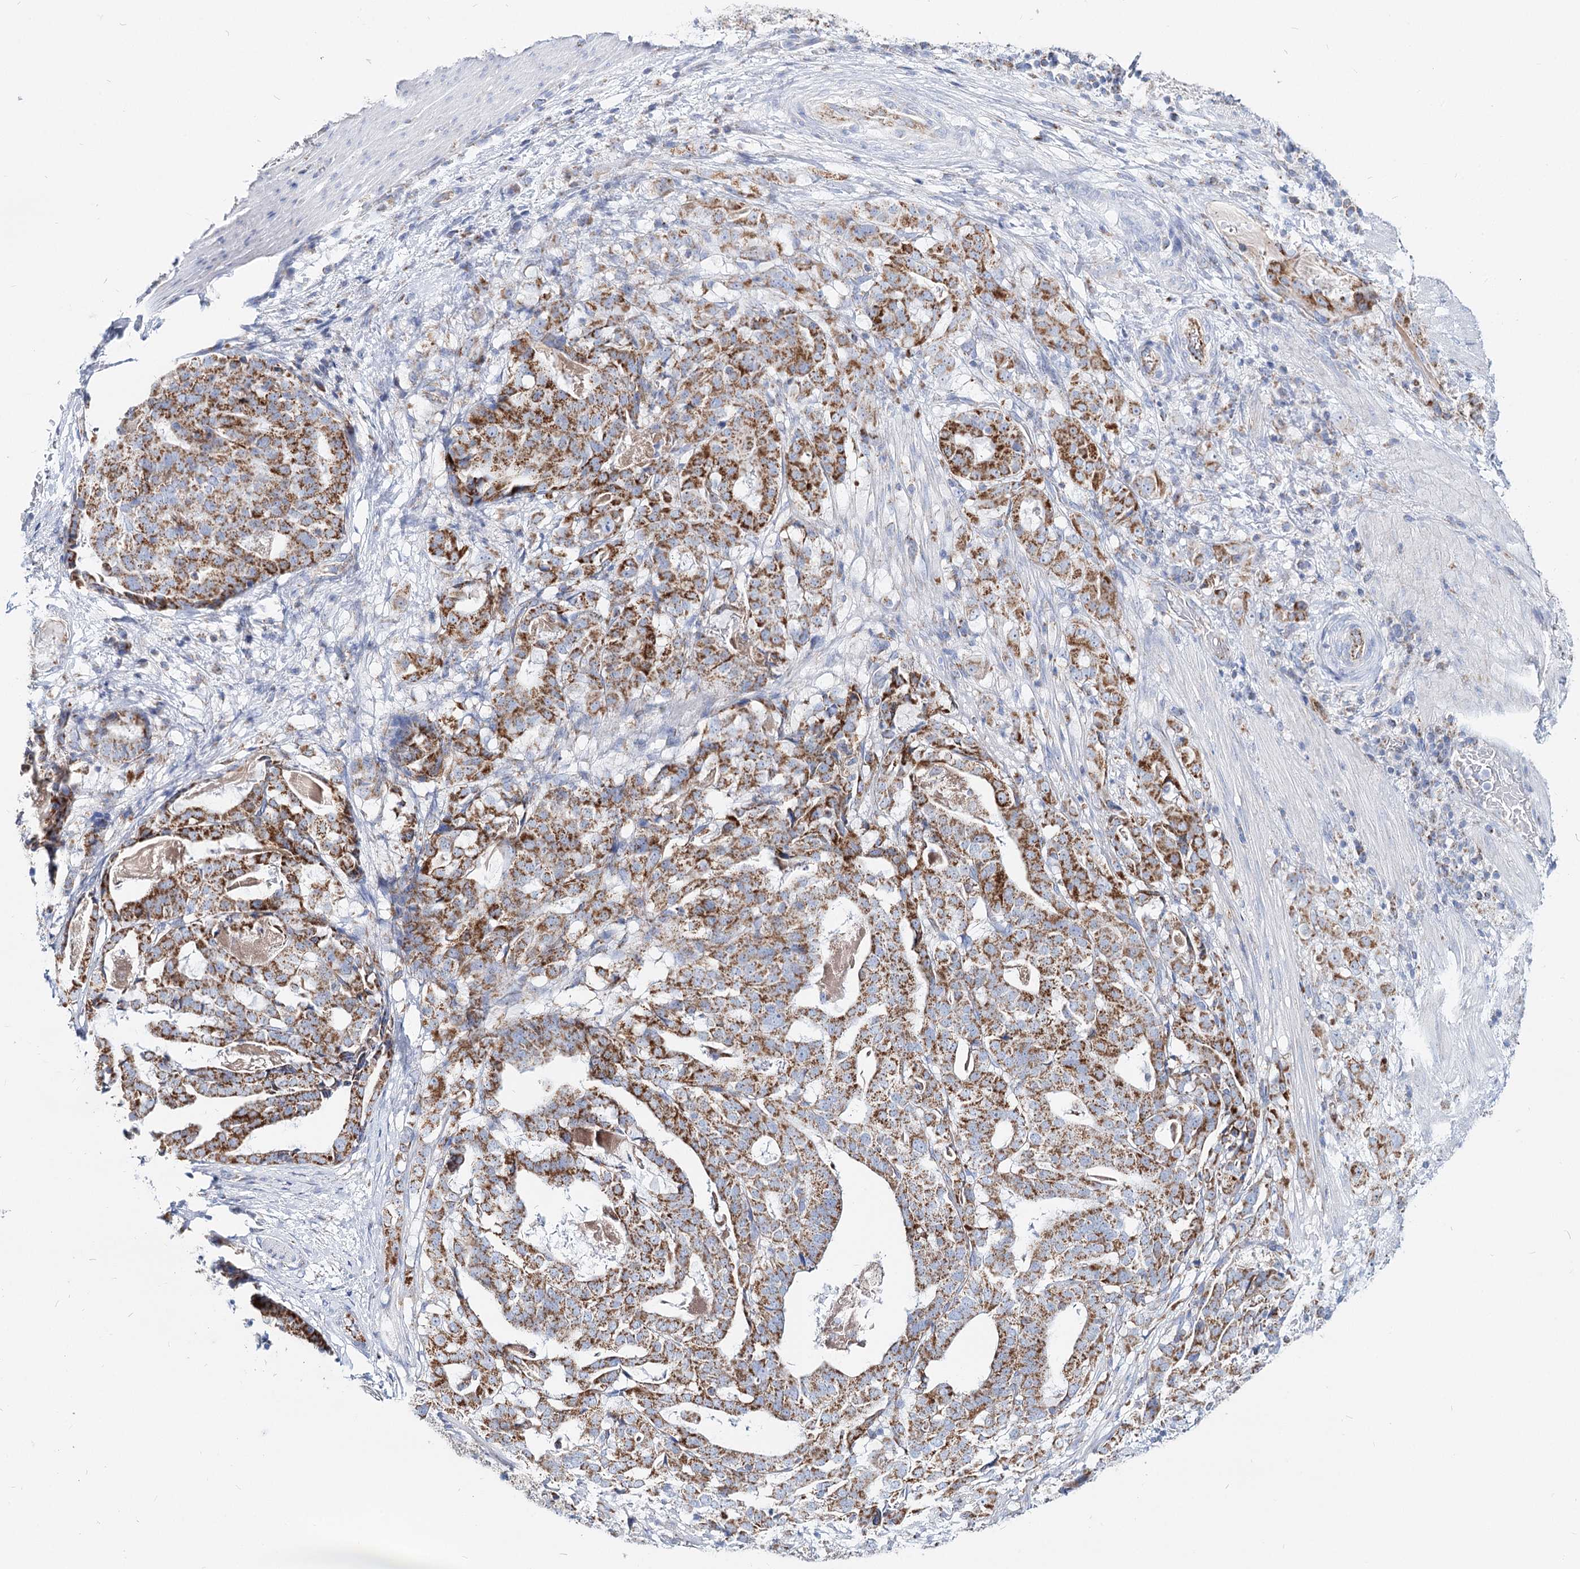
{"staining": {"intensity": "moderate", "quantity": ">75%", "location": "cytoplasmic/membranous"}, "tissue": "stomach cancer", "cell_type": "Tumor cells", "image_type": "cancer", "snomed": [{"axis": "morphology", "description": "Adenocarcinoma, NOS"}, {"axis": "topography", "description": "Stomach"}], "caption": "DAB (3,3'-diaminobenzidine) immunohistochemical staining of adenocarcinoma (stomach) demonstrates moderate cytoplasmic/membranous protein positivity in about >75% of tumor cells.", "gene": "MCCC2", "patient": {"sex": "male", "age": 48}}